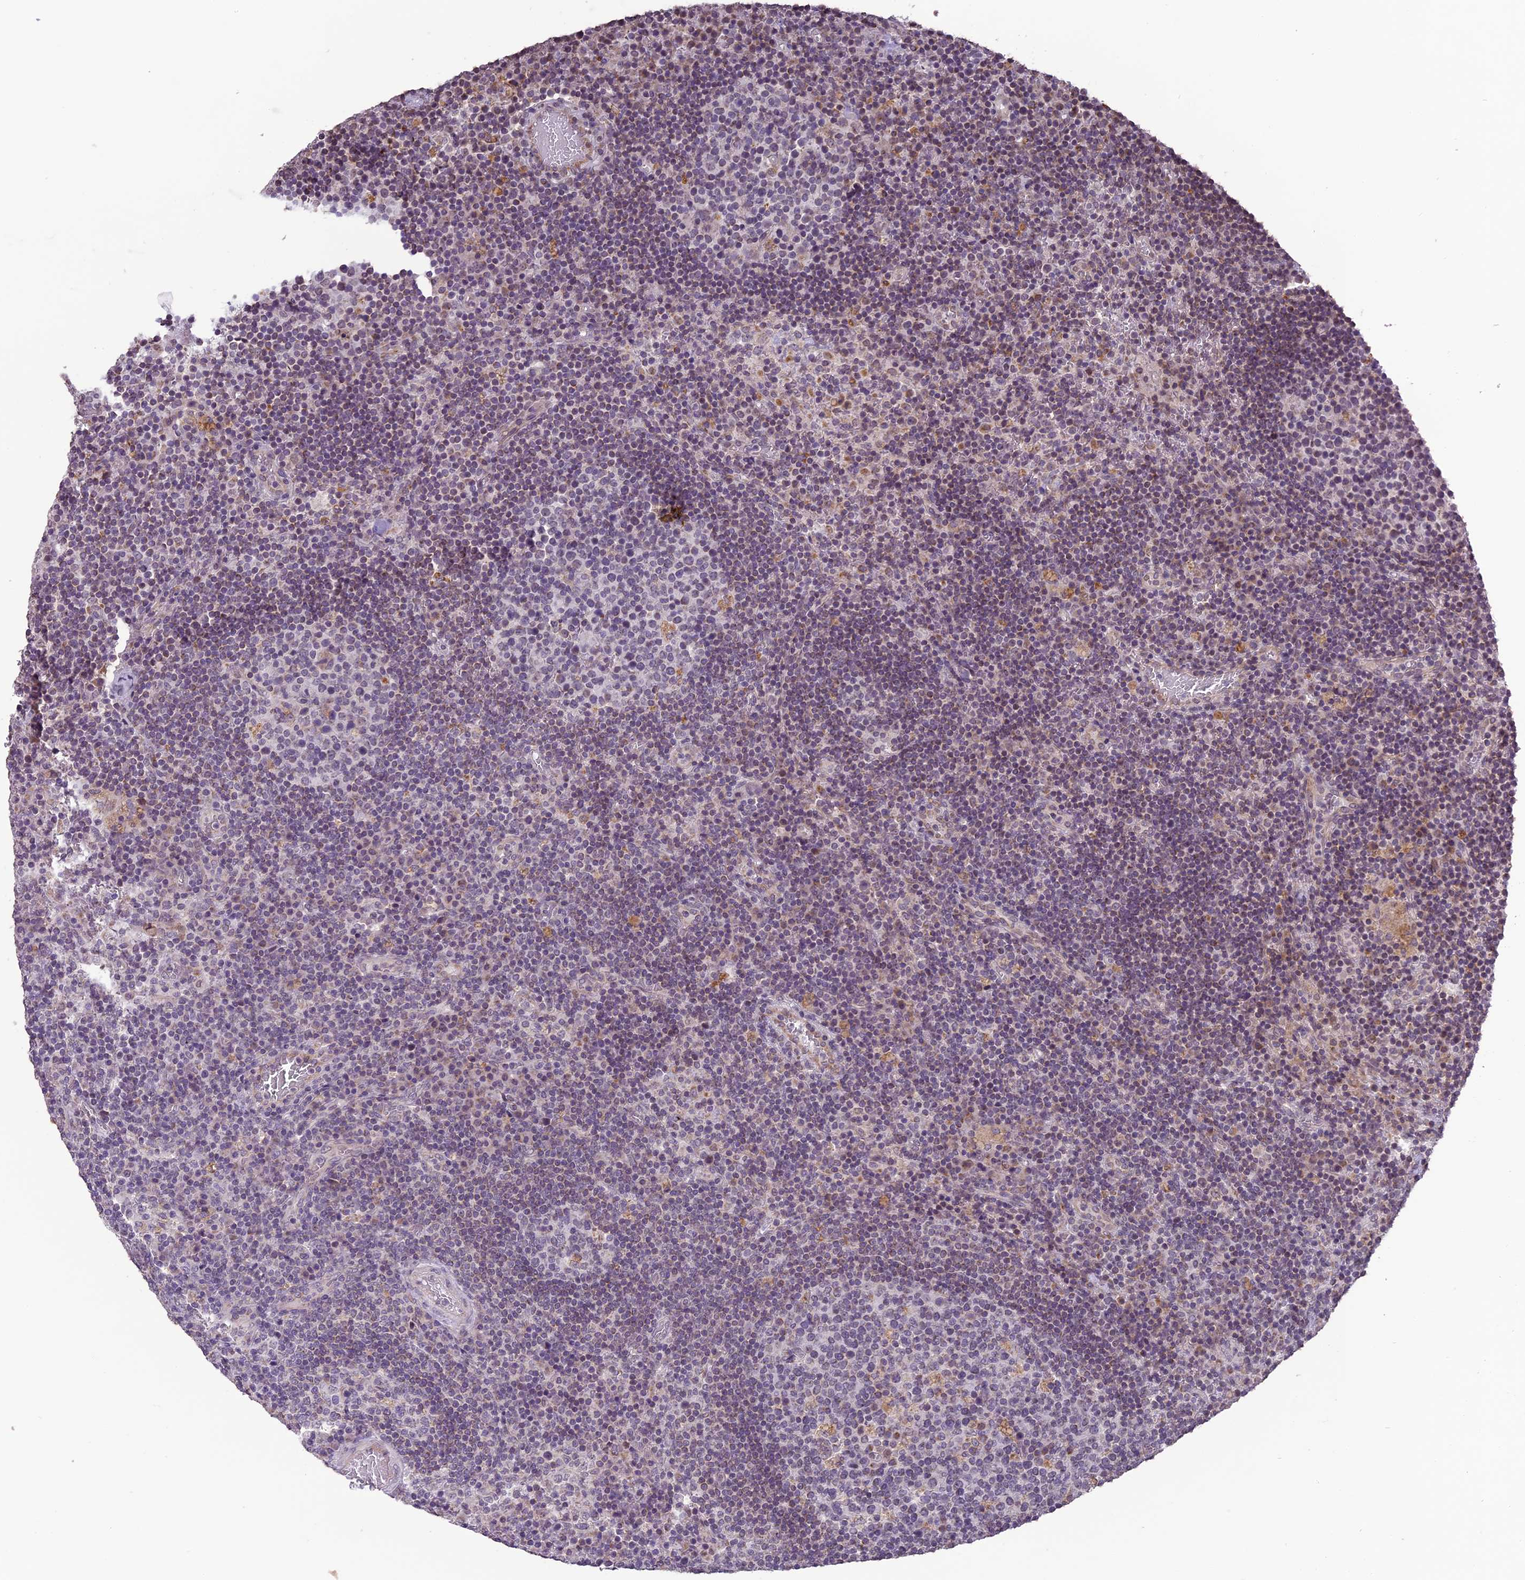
{"staining": {"intensity": "moderate", "quantity": "<25%", "location": "cytoplasmic/membranous"}, "tissue": "lymph node", "cell_type": "Germinal center cells", "image_type": "normal", "snomed": [{"axis": "morphology", "description": "Normal tissue, NOS"}, {"axis": "topography", "description": "Lymph node"}], "caption": "Lymph node stained with DAB (3,3'-diaminobenzidine) immunohistochemistry (IHC) shows low levels of moderate cytoplasmic/membranous staining in about <25% of germinal center cells. The staining was performed using DAB (3,3'-diaminobenzidine), with brown indicating positive protein expression. Nuclei are stained blue with hematoxylin.", "gene": "ERG28", "patient": {"sex": "male", "age": 58}}